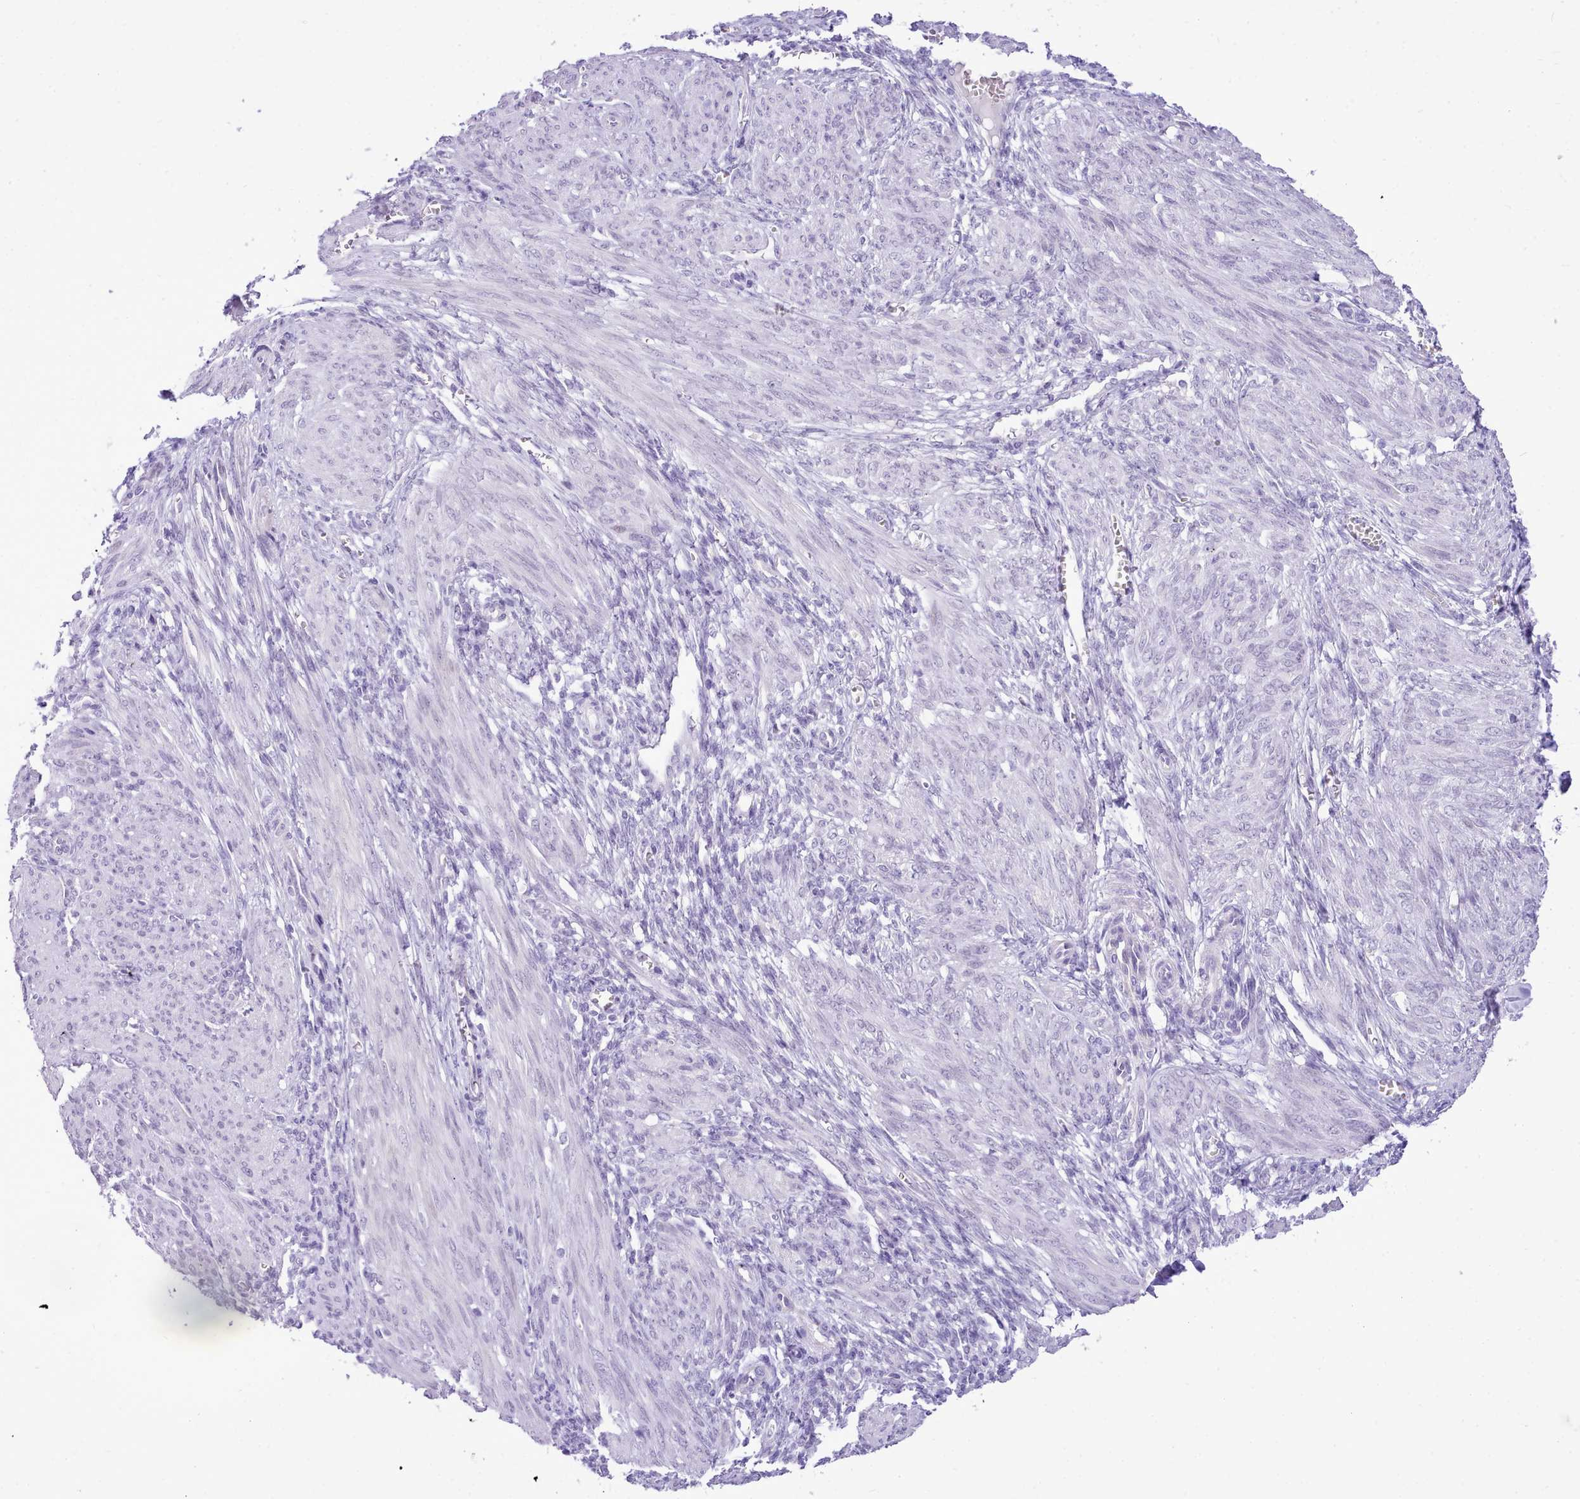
{"staining": {"intensity": "negative", "quantity": "none", "location": "none"}, "tissue": "smooth muscle", "cell_type": "Smooth muscle cells", "image_type": "normal", "snomed": [{"axis": "morphology", "description": "Normal tissue, NOS"}, {"axis": "topography", "description": "Smooth muscle"}], "caption": "Immunohistochemistry of normal smooth muscle reveals no staining in smooth muscle cells. (Brightfield microscopy of DAB immunohistochemistry at high magnification).", "gene": "LRRC37A2", "patient": {"sex": "female", "age": 39}}